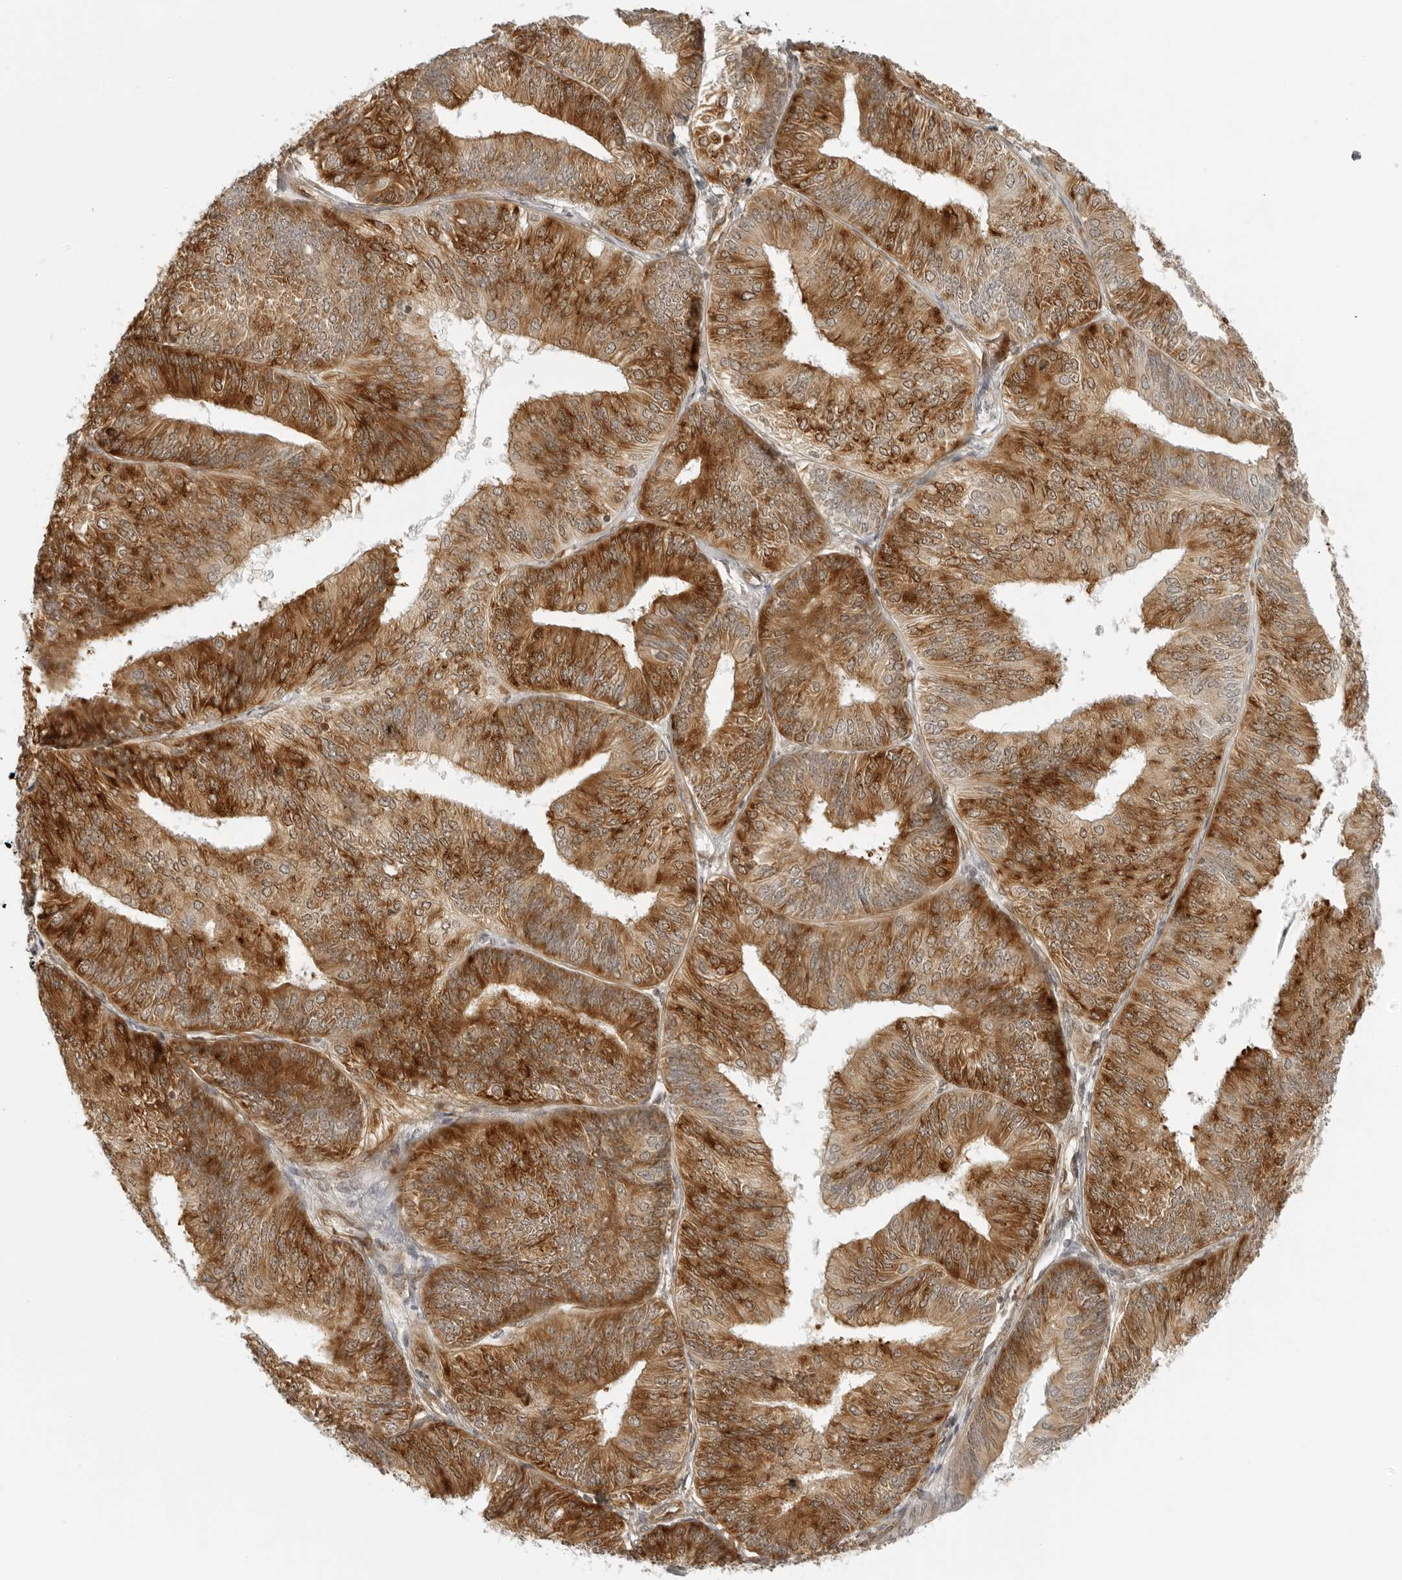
{"staining": {"intensity": "strong", "quantity": ">75%", "location": "cytoplasmic/membranous"}, "tissue": "endometrial cancer", "cell_type": "Tumor cells", "image_type": "cancer", "snomed": [{"axis": "morphology", "description": "Adenocarcinoma, NOS"}, {"axis": "topography", "description": "Endometrium"}], "caption": "This image exhibits immunohistochemistry staining of human adenocarcinoma (endometrial), with high strong cytoplasmic/membranous staining in approximately >75% of tumor cells.", "gene": "EIF4G1", "patient": {"sex": "female", "age": 58}}